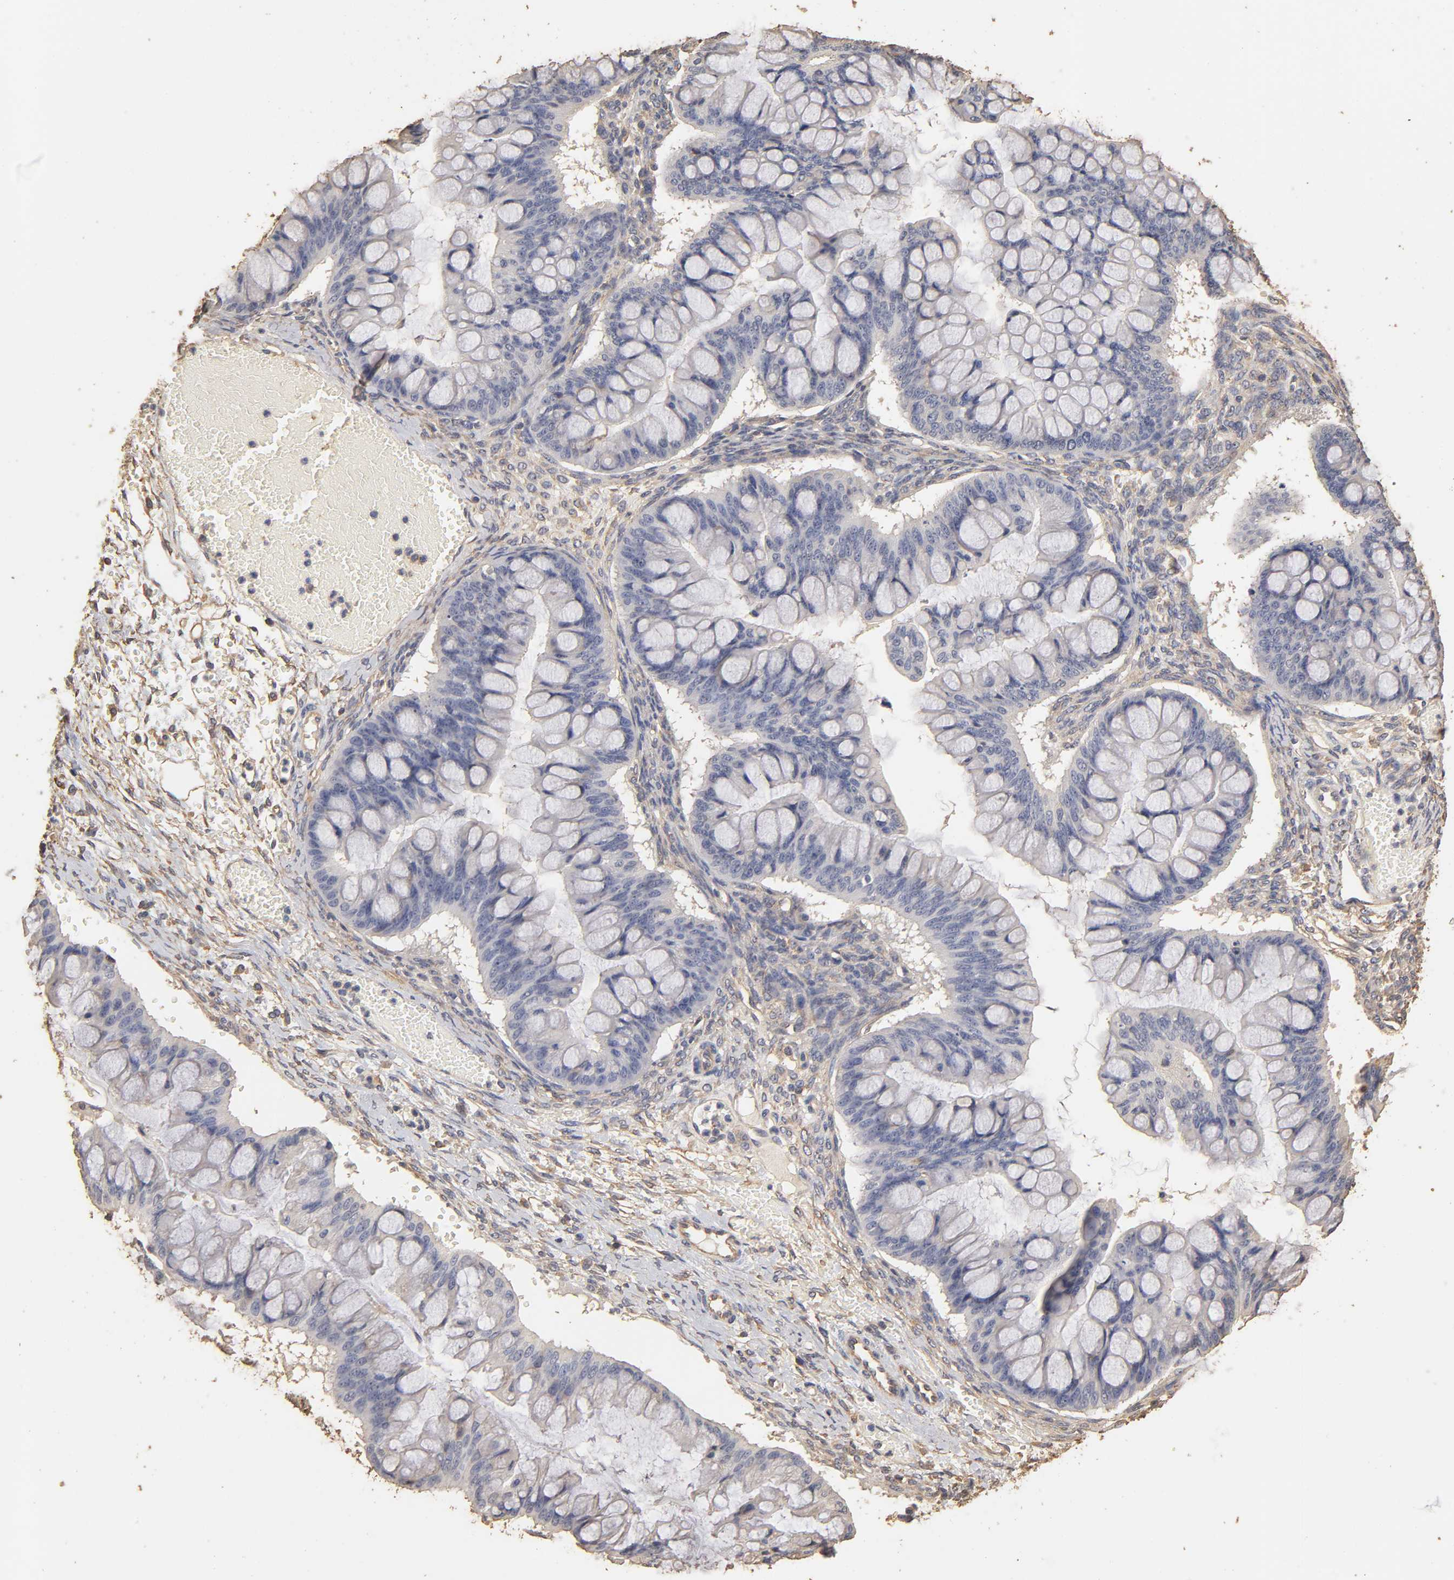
{"staining": {"intensity": "negative", "quantity": "none", "location": "none"}, "tissue": "ovarian cancer", "cell_type": "Tumor cells", "image_type": "cancer", "snomed": [{"axis": "morphology", "description": "Cystadenocarcinoma, mucinous, NOS"}, {"axis": "topography", "description": "Ovary"}], "caption": "A histopathology image of human ovarian cancer (mucinous cystadenocarcinoma) is negative for staining in tumor cells.", "gene": "VSIG4", "patient": {"sex": "female", "age": 73}}